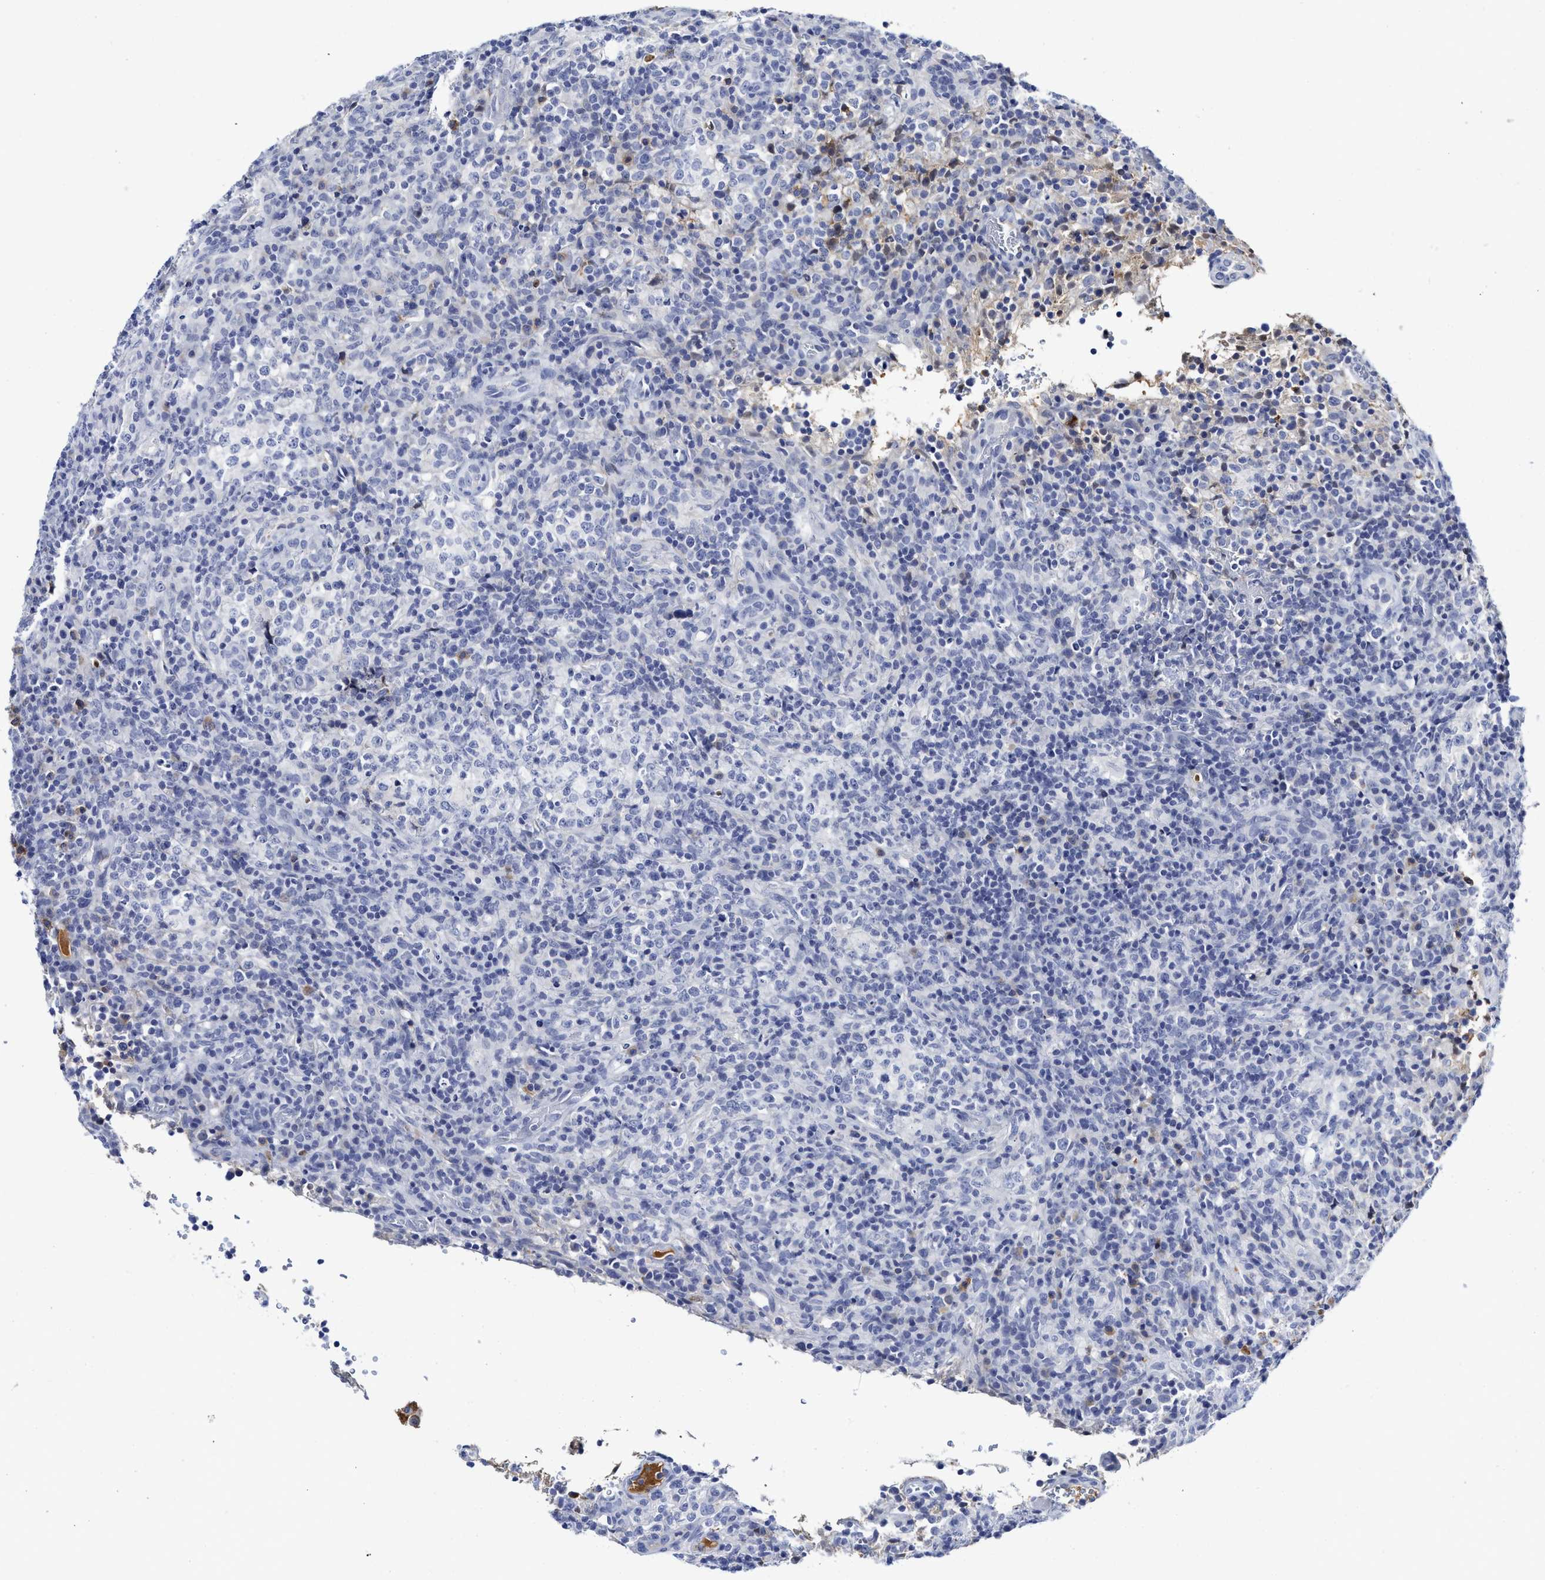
{"staining": {"intensity": "negative", "quantity": "none", "location": "none"}, "tissue": "lymphoma", "cell_type": "Tumor cells", "image_type": "cancer", "snomed": [{"axis": "morphology", "description": "Malignant lymphoma, non-Hodgkin's type, High grade"}, {"axis": "topography", "description": "Lymph node"}], "caption": "Immunohistochemistry micrograph of neoplastic tissue: lymphoma stained with DAB (3,3'-diaminobenzidine) displays no significant protein positivity in tumor cells. (DAB immunohistochemistry (IHC) with hematoxylin counter stain).", "gene": "C2", "patient": {"sex": "female", "age": 76}}